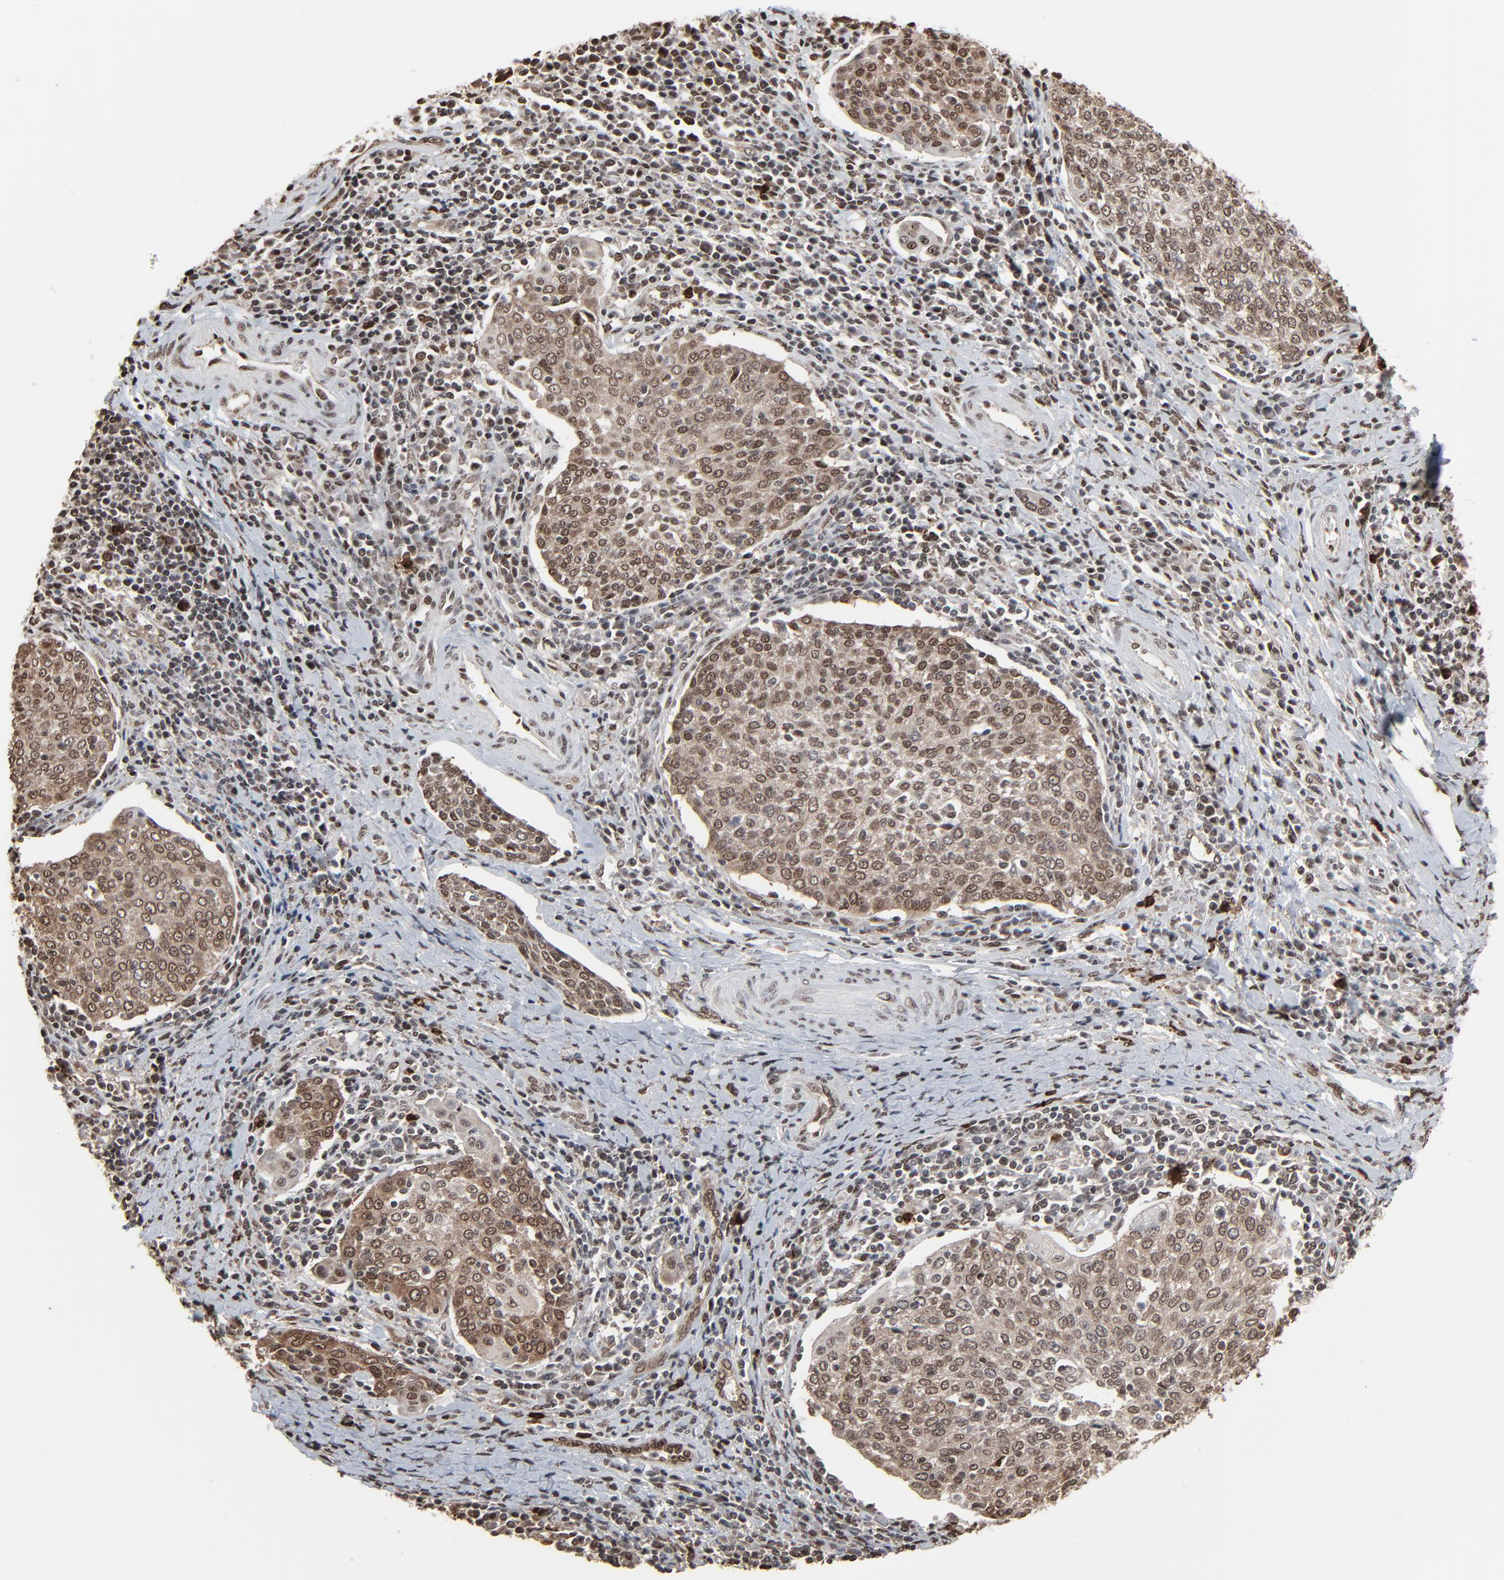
{"staining": {"intensity": "moderate", "quantity": ">75%", "location": "cytoplasmic/membranous,nuclear"}, "tissue": "cervical cancer", "cell_type": "Tumor cells", "image_type": "cancer", "snomed": [{"axis": "morphology", "description": "Squamous cell carcinoma, NOS"}, {"axis": "topography", "description": "Cervix"}], "caption": "Human cervical cancer stained for a protein (brown) reveals moderate cytoplasmic/membranous and nuclear positive staining in approximately >75% of tumor cells.", "gene": "MEIS2", "patient": {"sex": "female", "age": 40}}